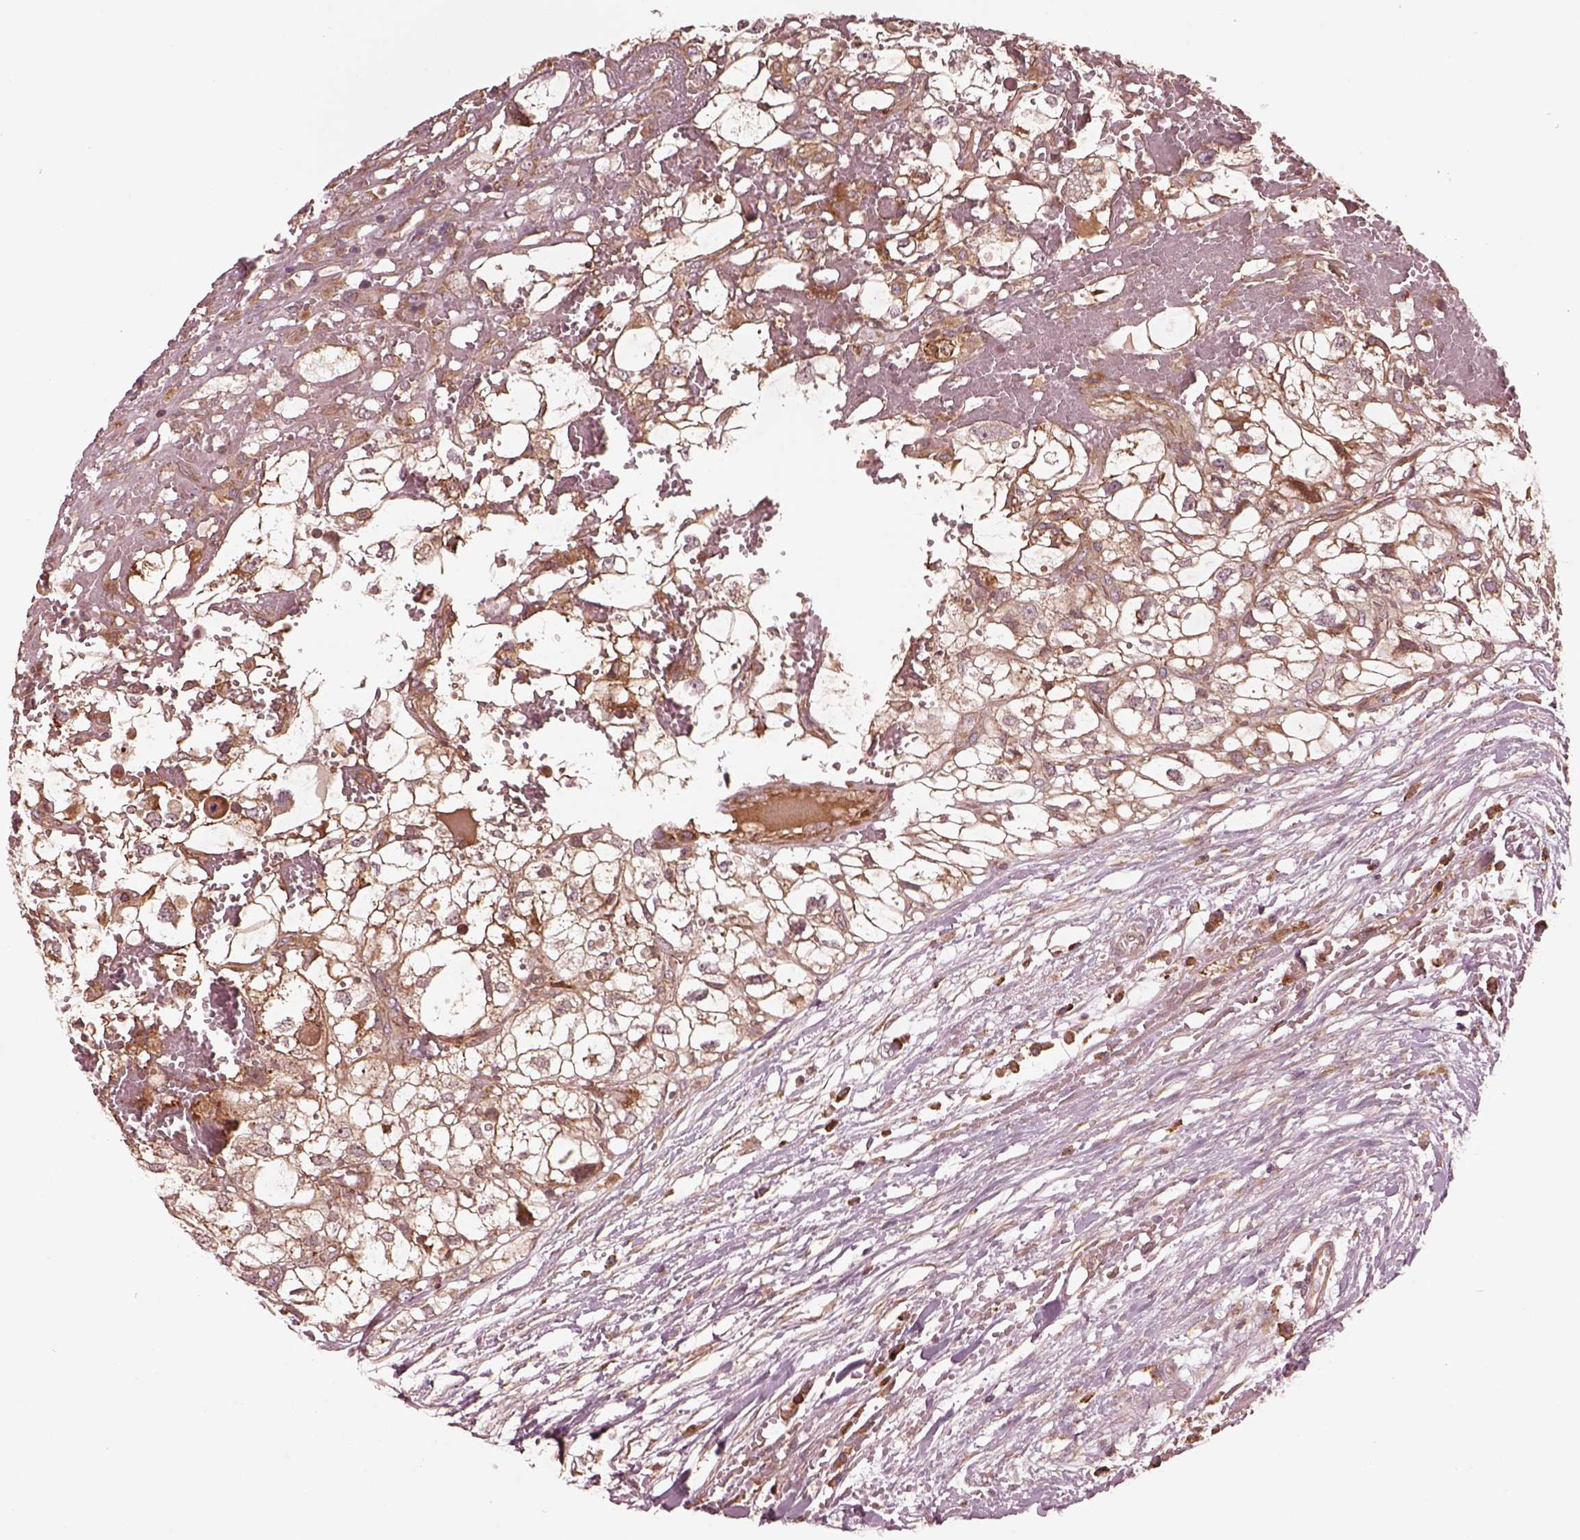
{"staining": {"intensity": "moderate", "quantity": "25%-75%", "location": "cytoplasmic/membranous"}, "tissue": "renal cancer", "cell_type": "Tumor cells", "image_type": "cancer", "snomed": [{"axis": "morphology", "description": "Adenocarcinoma, NOS"}, {"axis": "topography", "description": "Kidney"}], "caption": "A high-resolution histopathology image shows IHC staining of renal cancer (adenocarcinoma), which demonstrates moderate cytoplasmic/membranous staining in approximately 25%-75% of tumor cells.", "gene": "ASCC2", "patient": {"sex": "male", "age": 56}}